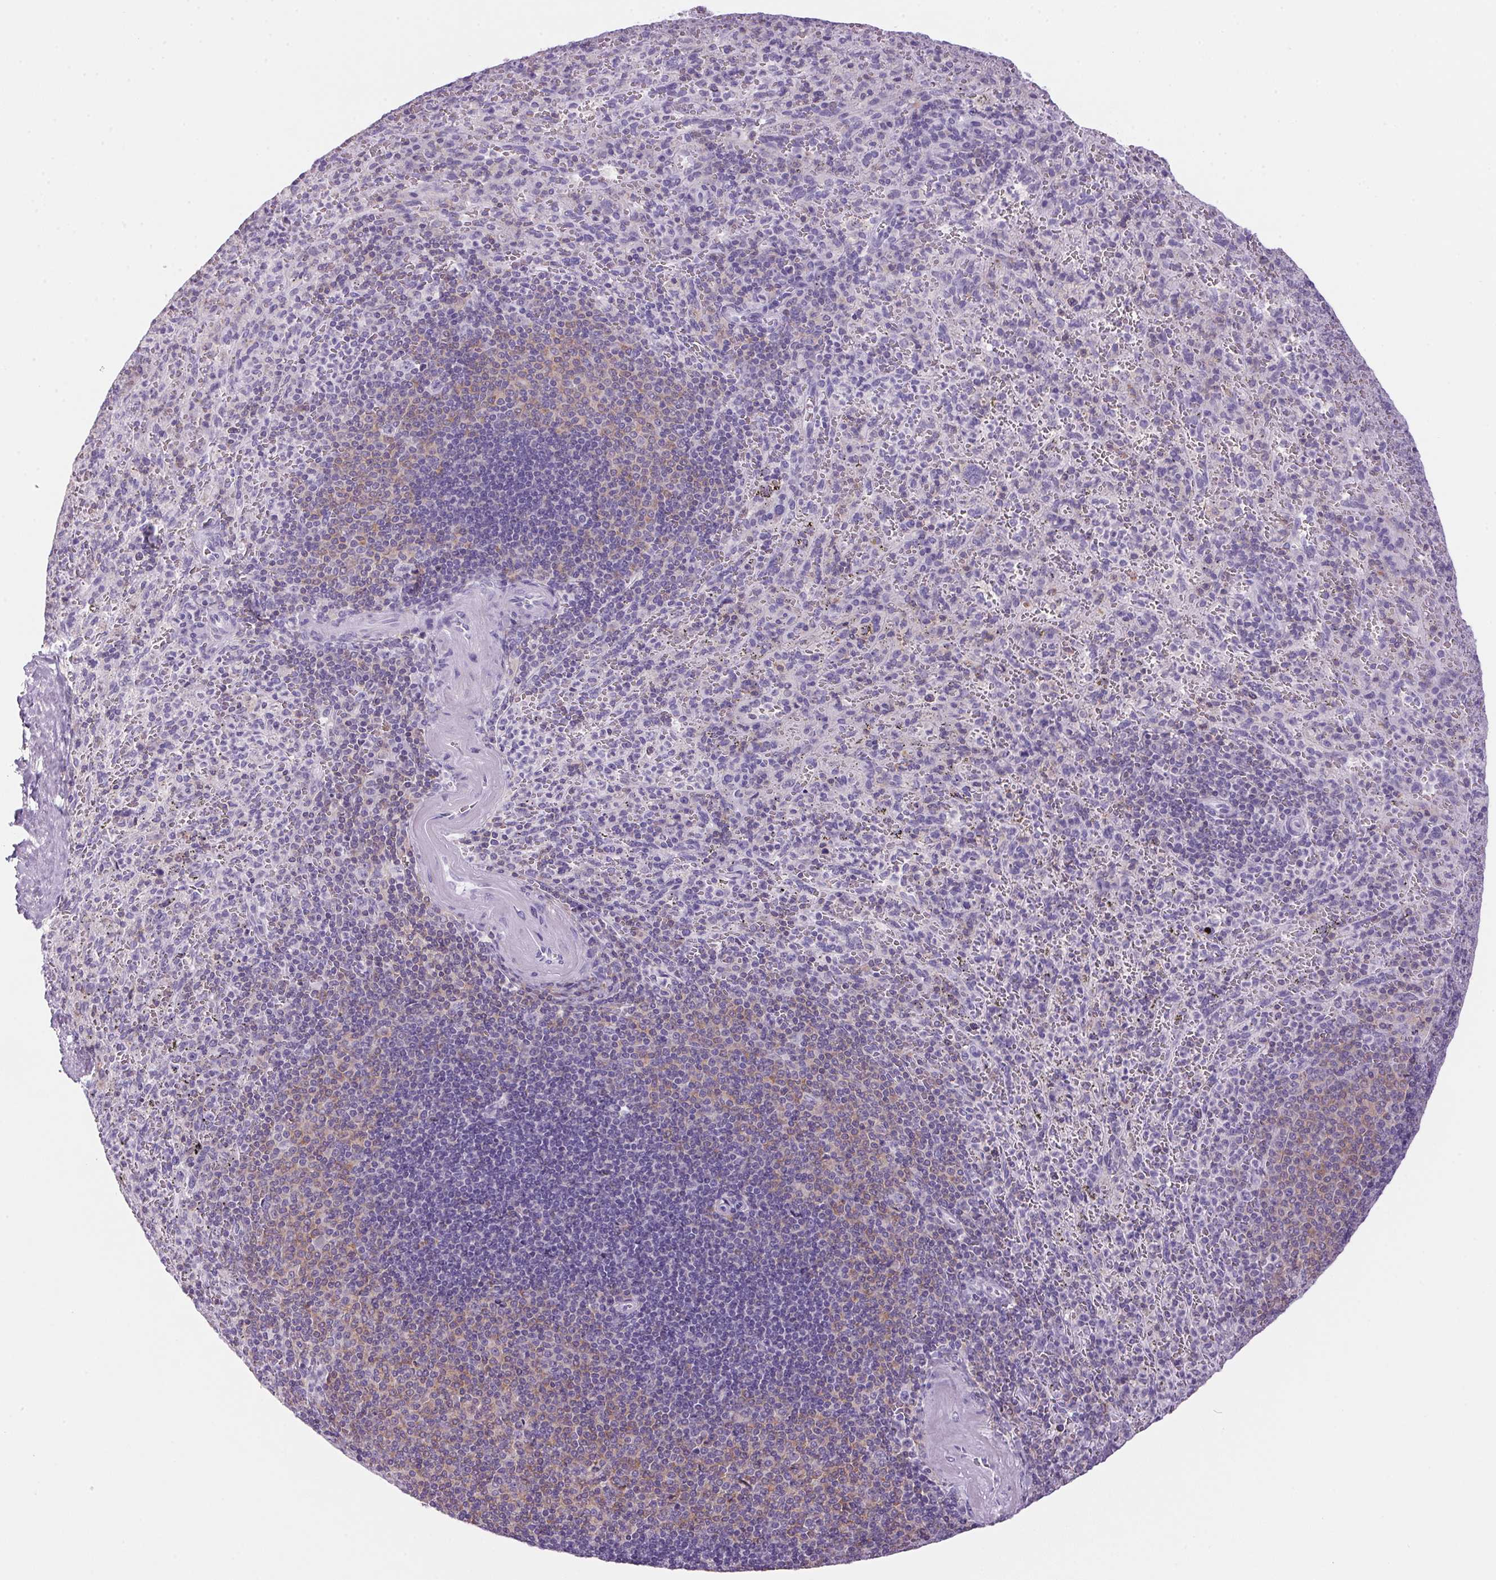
{"staining": {"intensity": "negative", "quantity": "none", "location": "none"}, "tissue": "spleen", "cell_type": "Cells in red pulp", "image_type": "normal", "snomed": [{"axis": "morphology", "description": "Normal tissue, NOS"}, {"axis": "topography", "description": "Spleen"}], "caption": "DAB immunohistochemical staining of benign human spleen shows no significant staining in cells in red pulp. Nuclei are stained in blue.", "gene": "S100A2", "patient": {"sex": "male", "age": 57}}